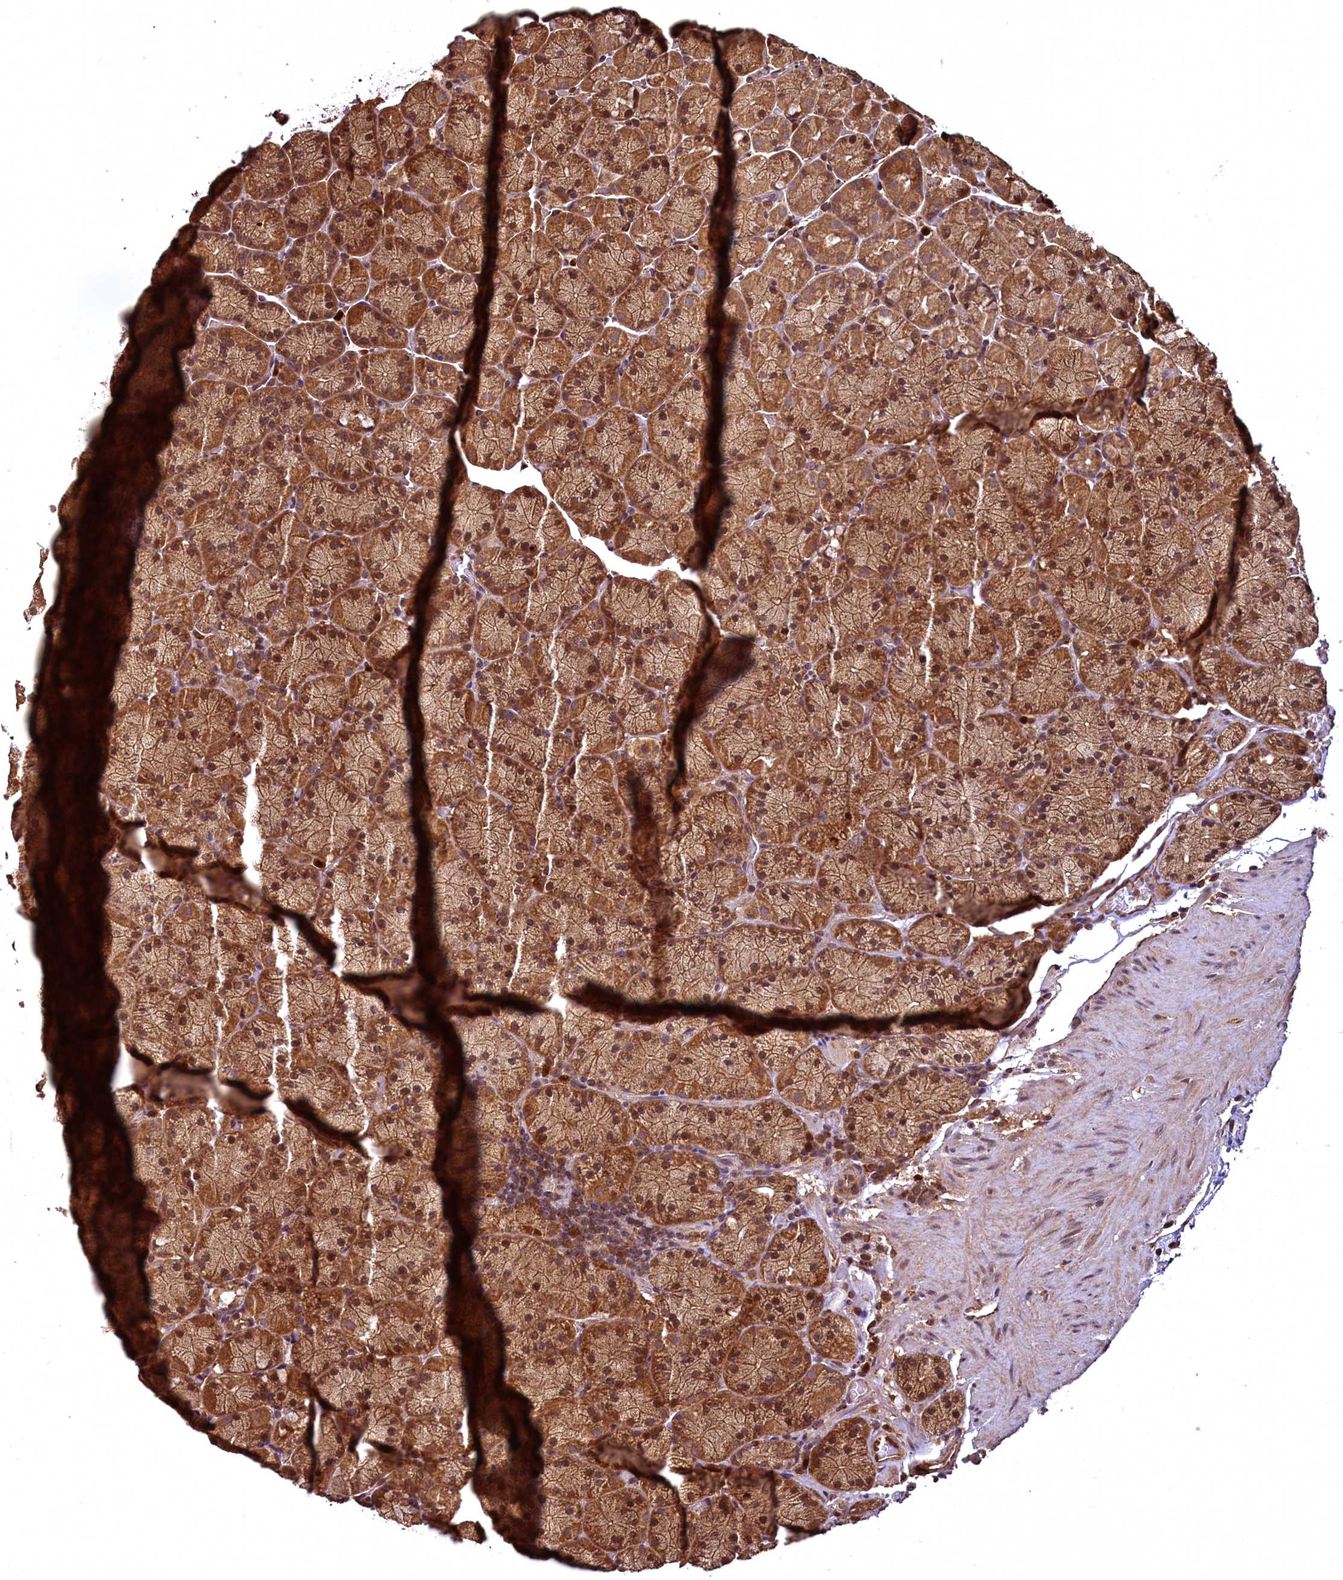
{"staining": {"intensity": "moderate", "quantity": ">75%", "location": "cytoplasmic/membranous,nuclear"}, "tissue": "stomach", "cell_type": "Glandular cells", "image_type": "normal", "snomed": [{"axis": "morphology", "description": "Normal tissue, NOS"}, {"axis": "topography", "description": "Stomach, upper"}, {"axis": "topography", "description": "Stomach, lower"}], "caption": "A micrograph of human stomach stained for a protein exhibits moderate cytoplasmic/membranous,nuclear brown staining in glandular cells. The staining was performed using DAB (3,3'-diaminobenzidine) to visualize the protein expression in brown, while the nuclei were stained in blue with hematoxylin (Magnification: 20x).", "gene": "TBCEL", "patient": {"sex": "male", "age": 80}}